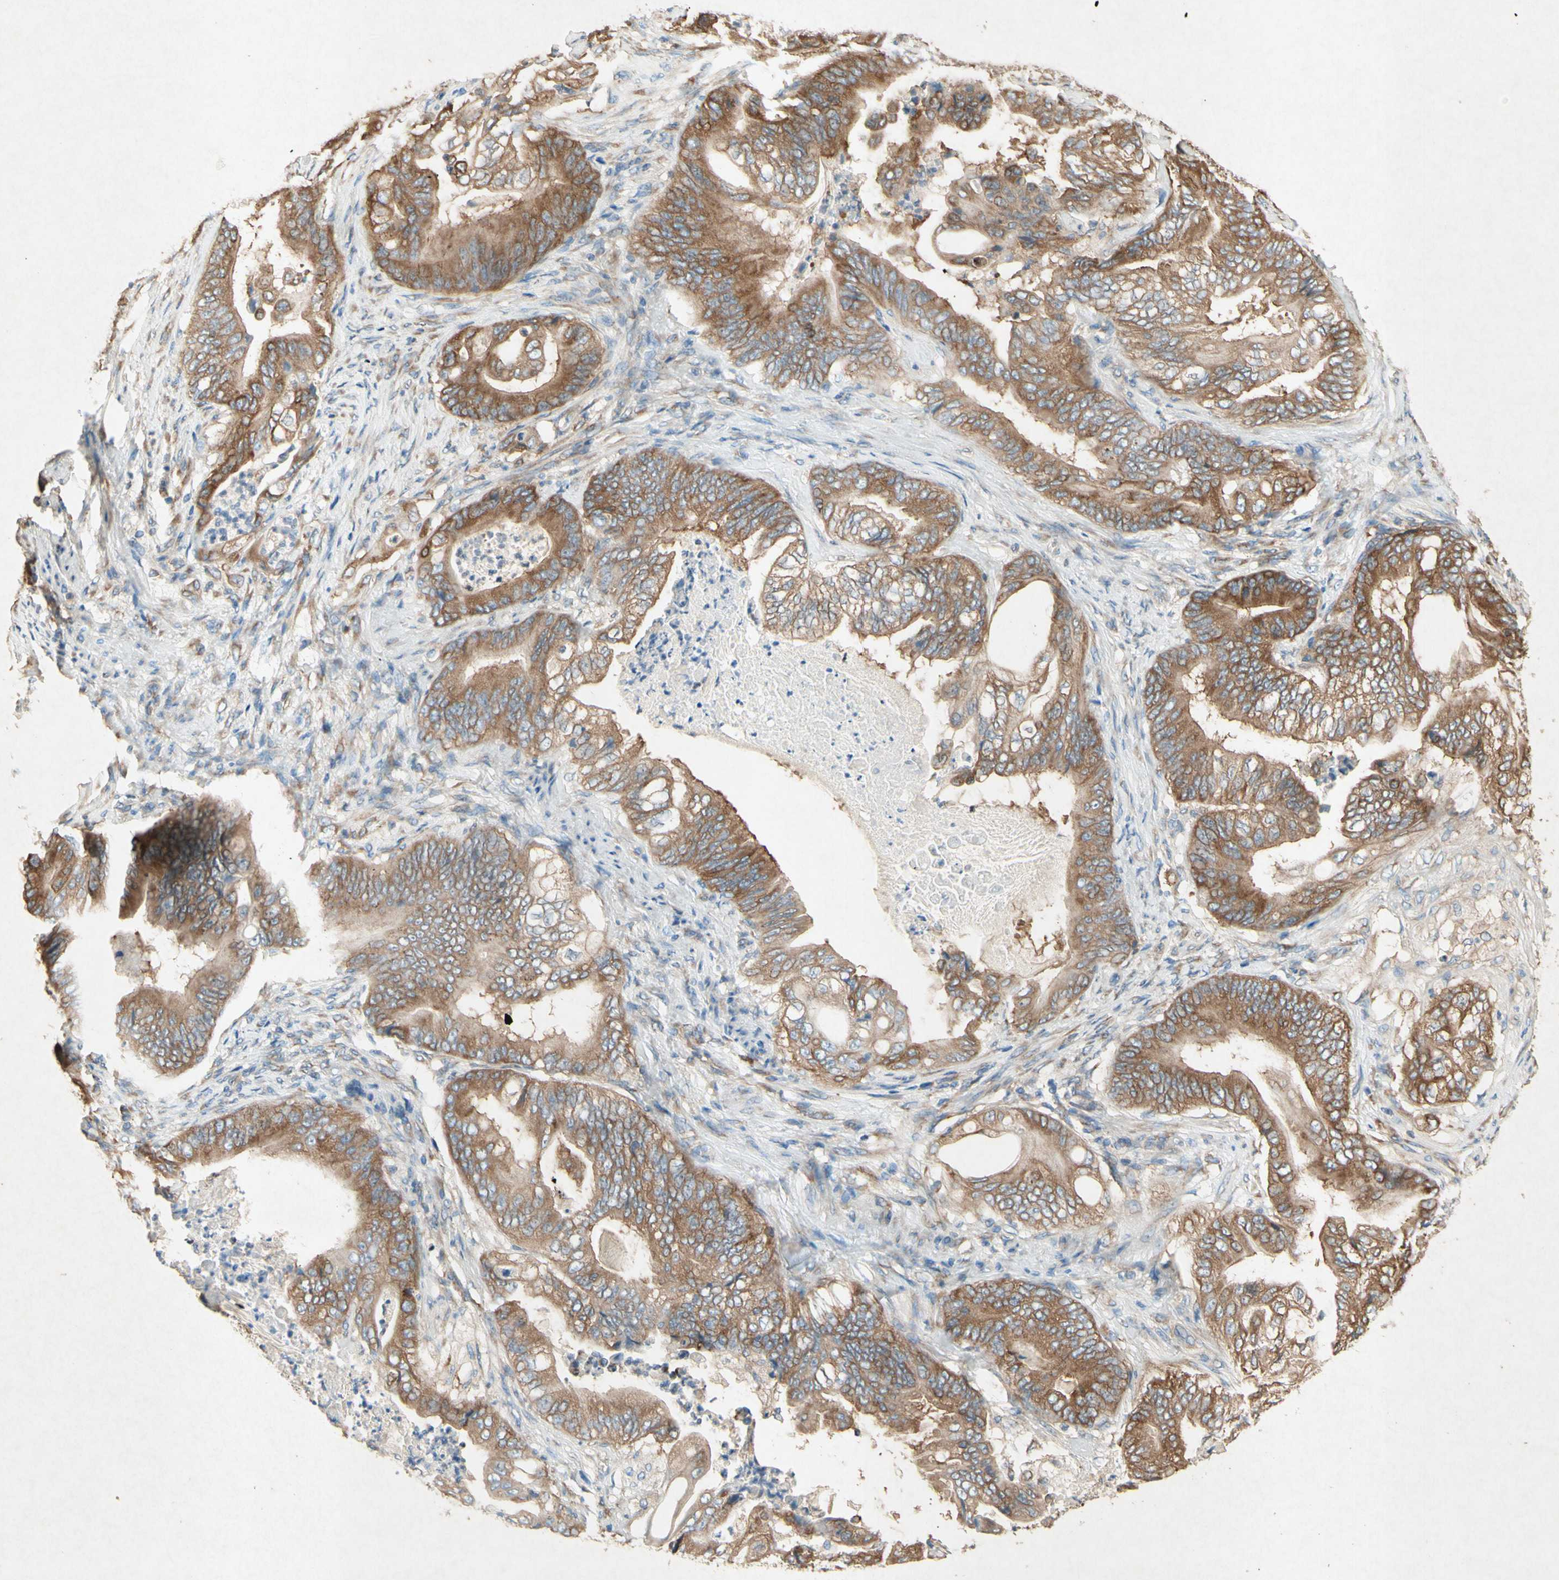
{"staining": {"intensity": "moderate", "quantity": ">75%", "location": "cytoplasmic/membranous"}, "tissue": "stomach cancer", "cell_type": "Tumor cells", "image_type": "cancer", "snomed": [{"axis": "morphology", "description": "Adenocarcinoma, NOS"}, {"axis": "topography", "description": "Stomach"}], "caption": "Moderate cytoplasmic/membranous expression for a protein is present in approximately >75% of tumor cells of stomach cancer (adenocarcinoma) using immunohistochemistry.", "gene": "PABPC1", "patient": {"sex": "female", "age": 73}}